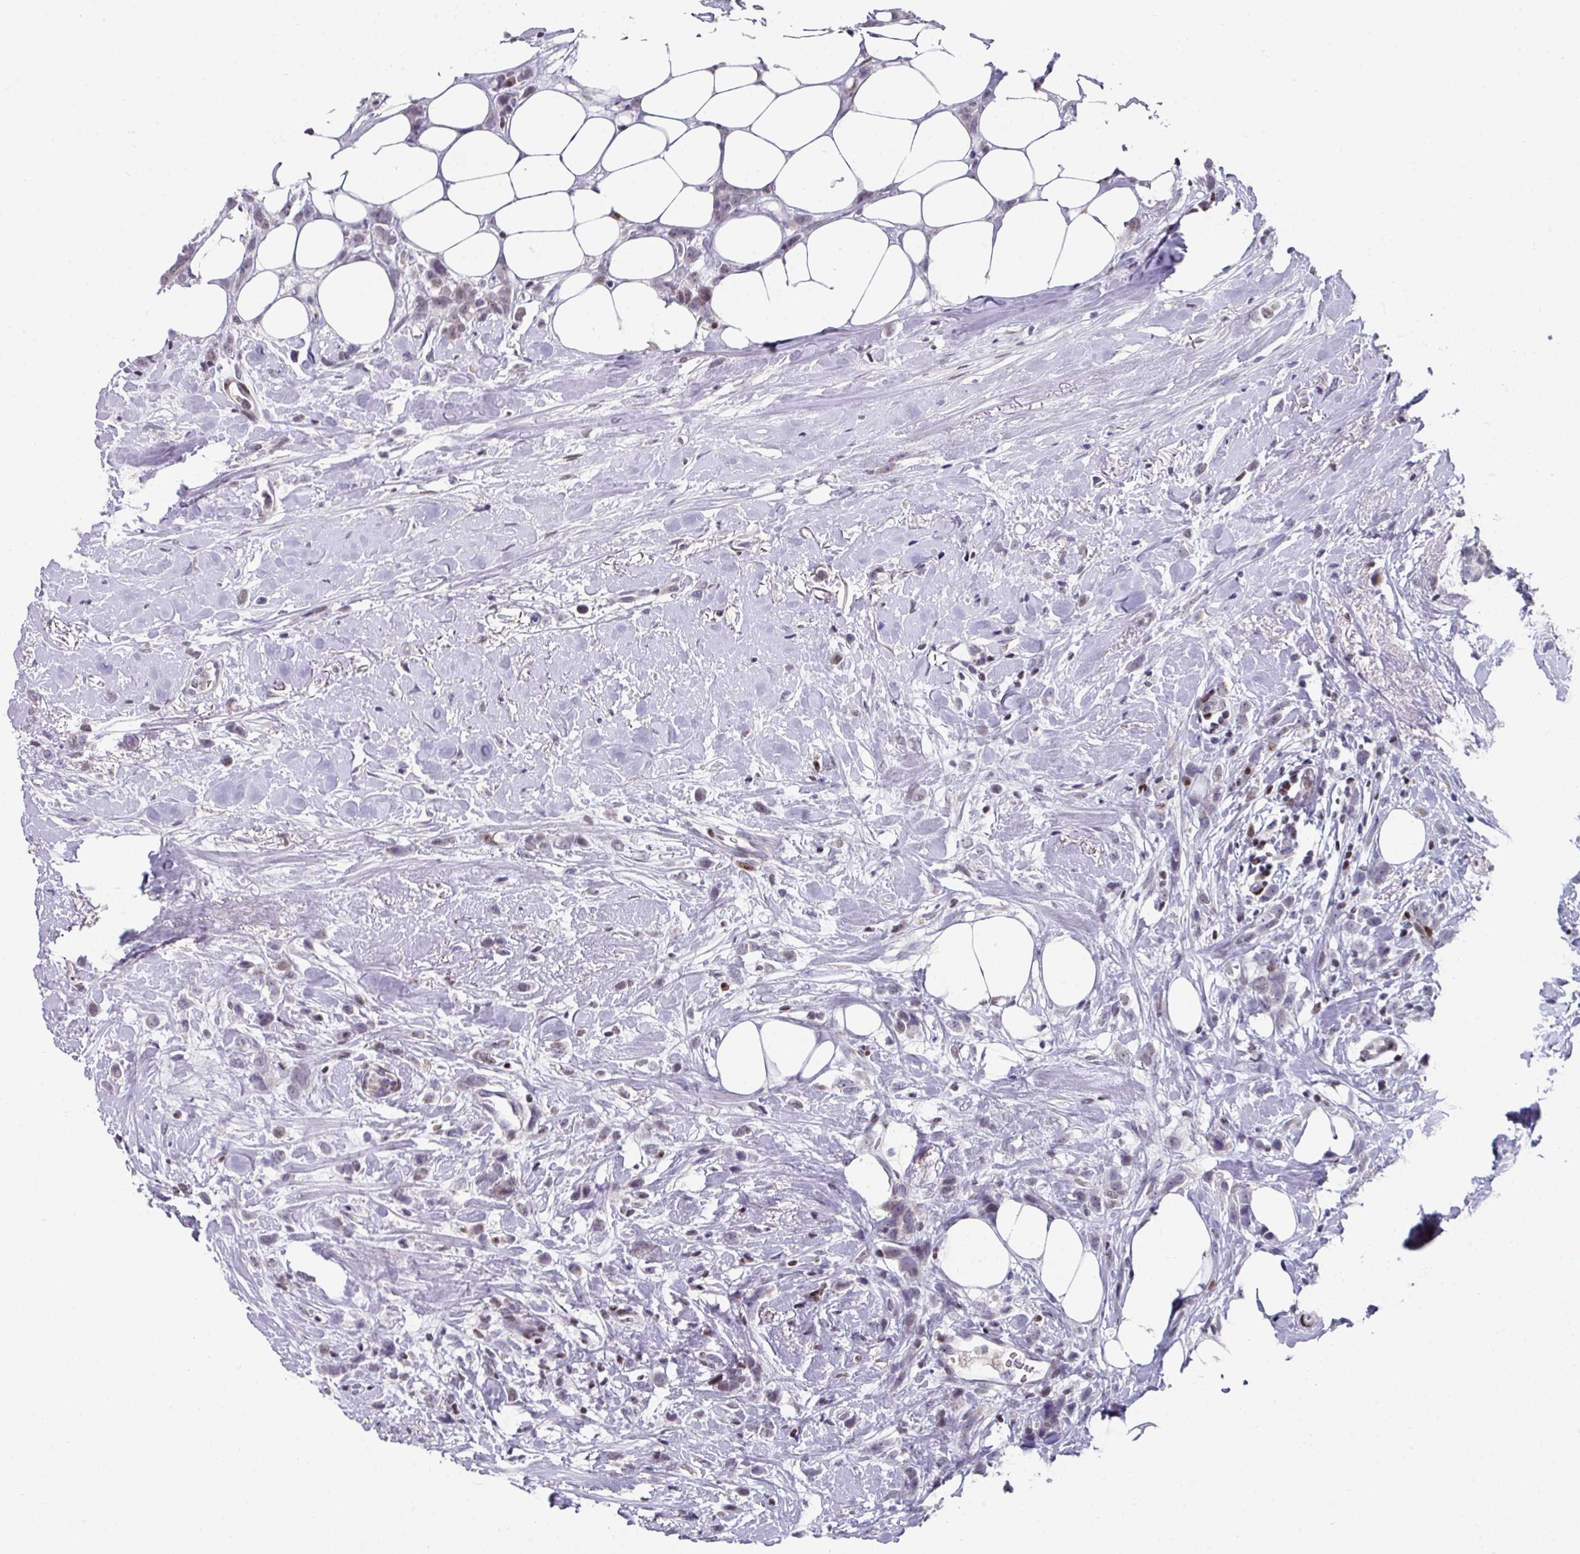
{"staining": {"intensity": "negative", "quantity": "none", "location": "none"}, "tissue": "breast cancer", "cell_type": "Tumor cells", "image_type": "cancer", "snomed": [{"axis": "morphology", "description": "Duct carcinoma"}, {"axis": "topography", "description": "Breast"}], "caption": "DAB immunohistochemical staining of human breast cancer reveals no significant staining in tumor cells.", "gene": "CBX7", "patient": {"sex": "female", "age": 80}}